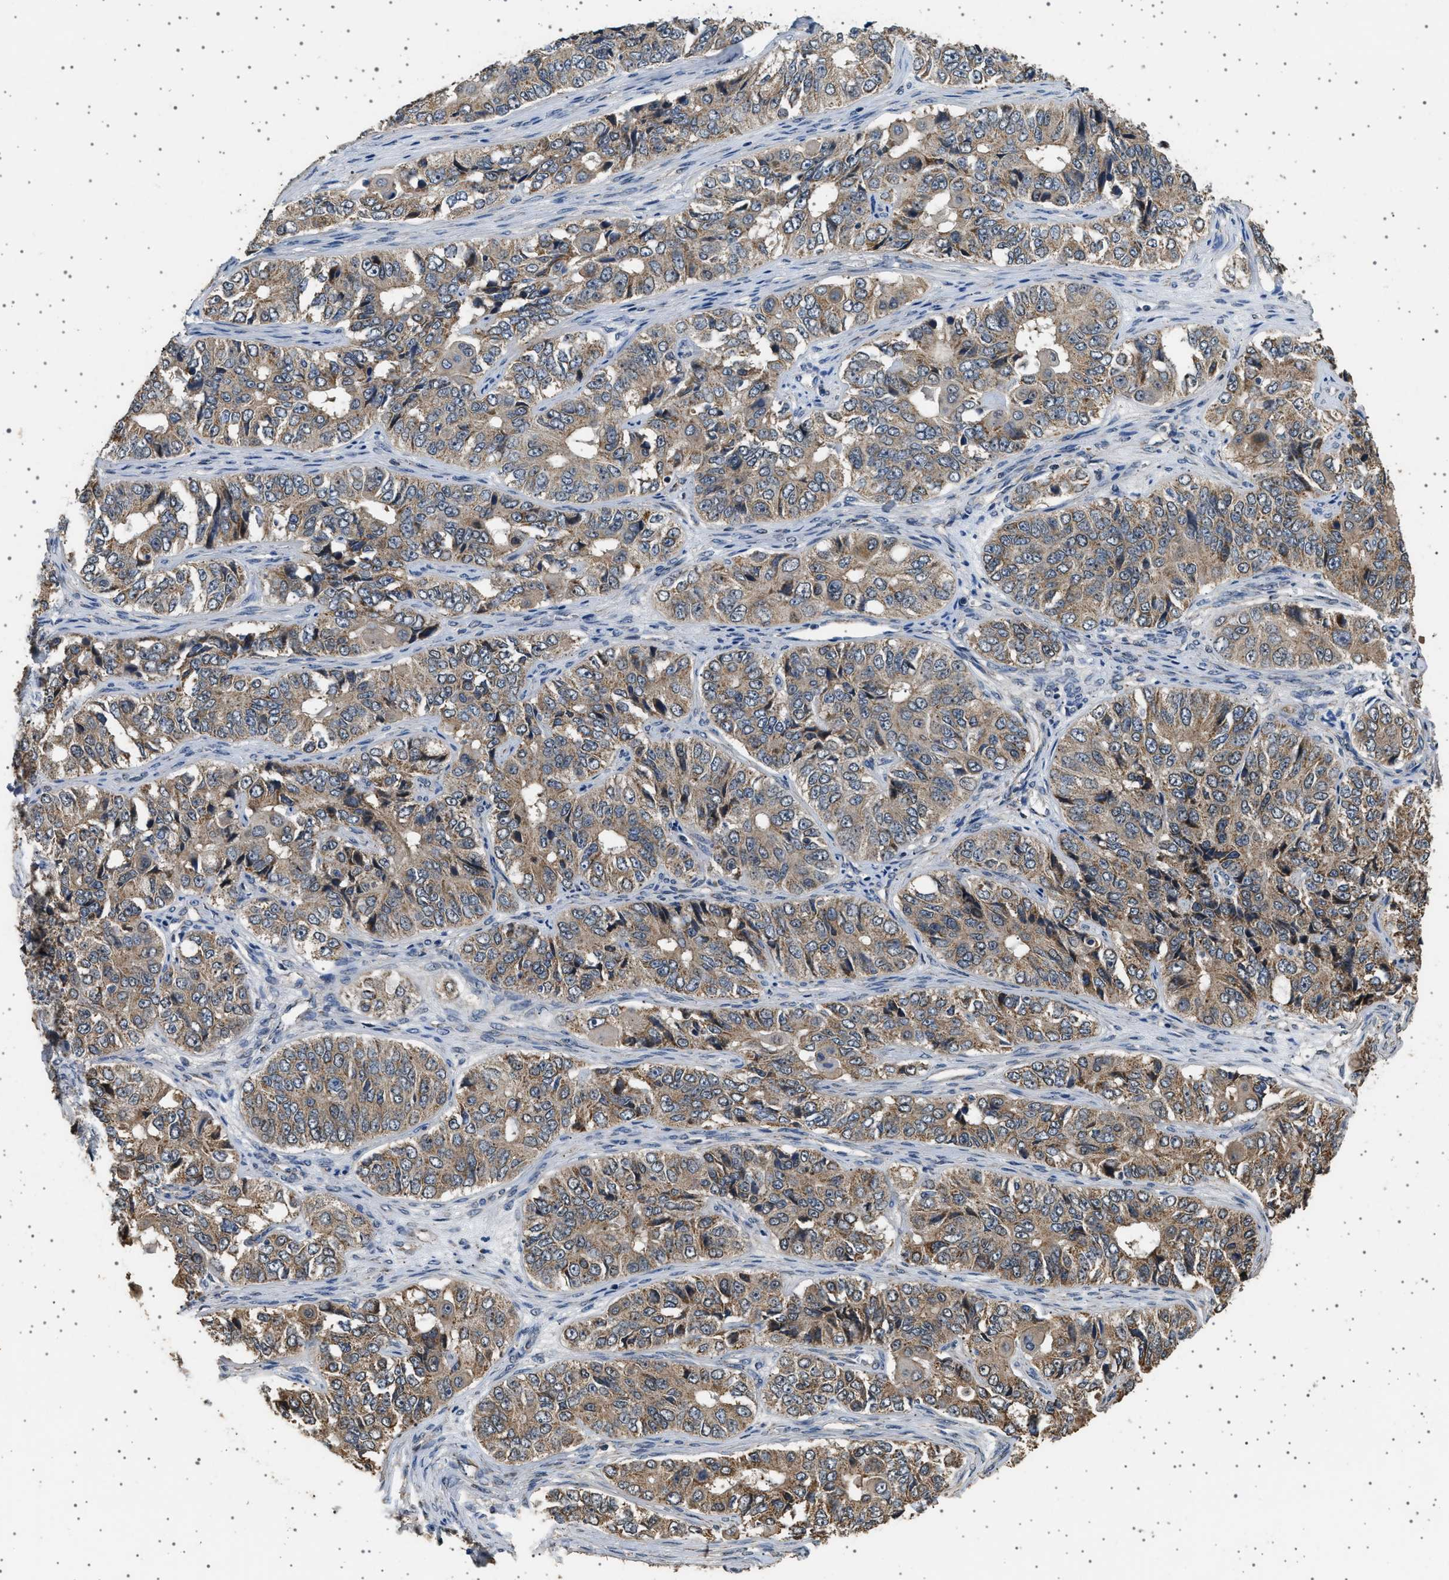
{"staining": {"intensity": "moderate", "quantity": ">75%", "location": "cytoplasmic/membranous"}, "tissue": "ovarian cancer", "cell_type": "Tumor cells", "image_type": "cancer", "snomed": [{"axis": "morphology", "description": "Carcinoma, endometroid"}, {"axis": "topography", "description": "Ovary"}], "caption": "Immunohistochemistry (IHC) of human ovarian cancer (endometroid carcinoma) displays medium levels of moderate cytoplasmic/membranous expression in about >75% of tumor cells.", "gene": "KCNA4", "patient": {"sex": "female", "age": 51}}